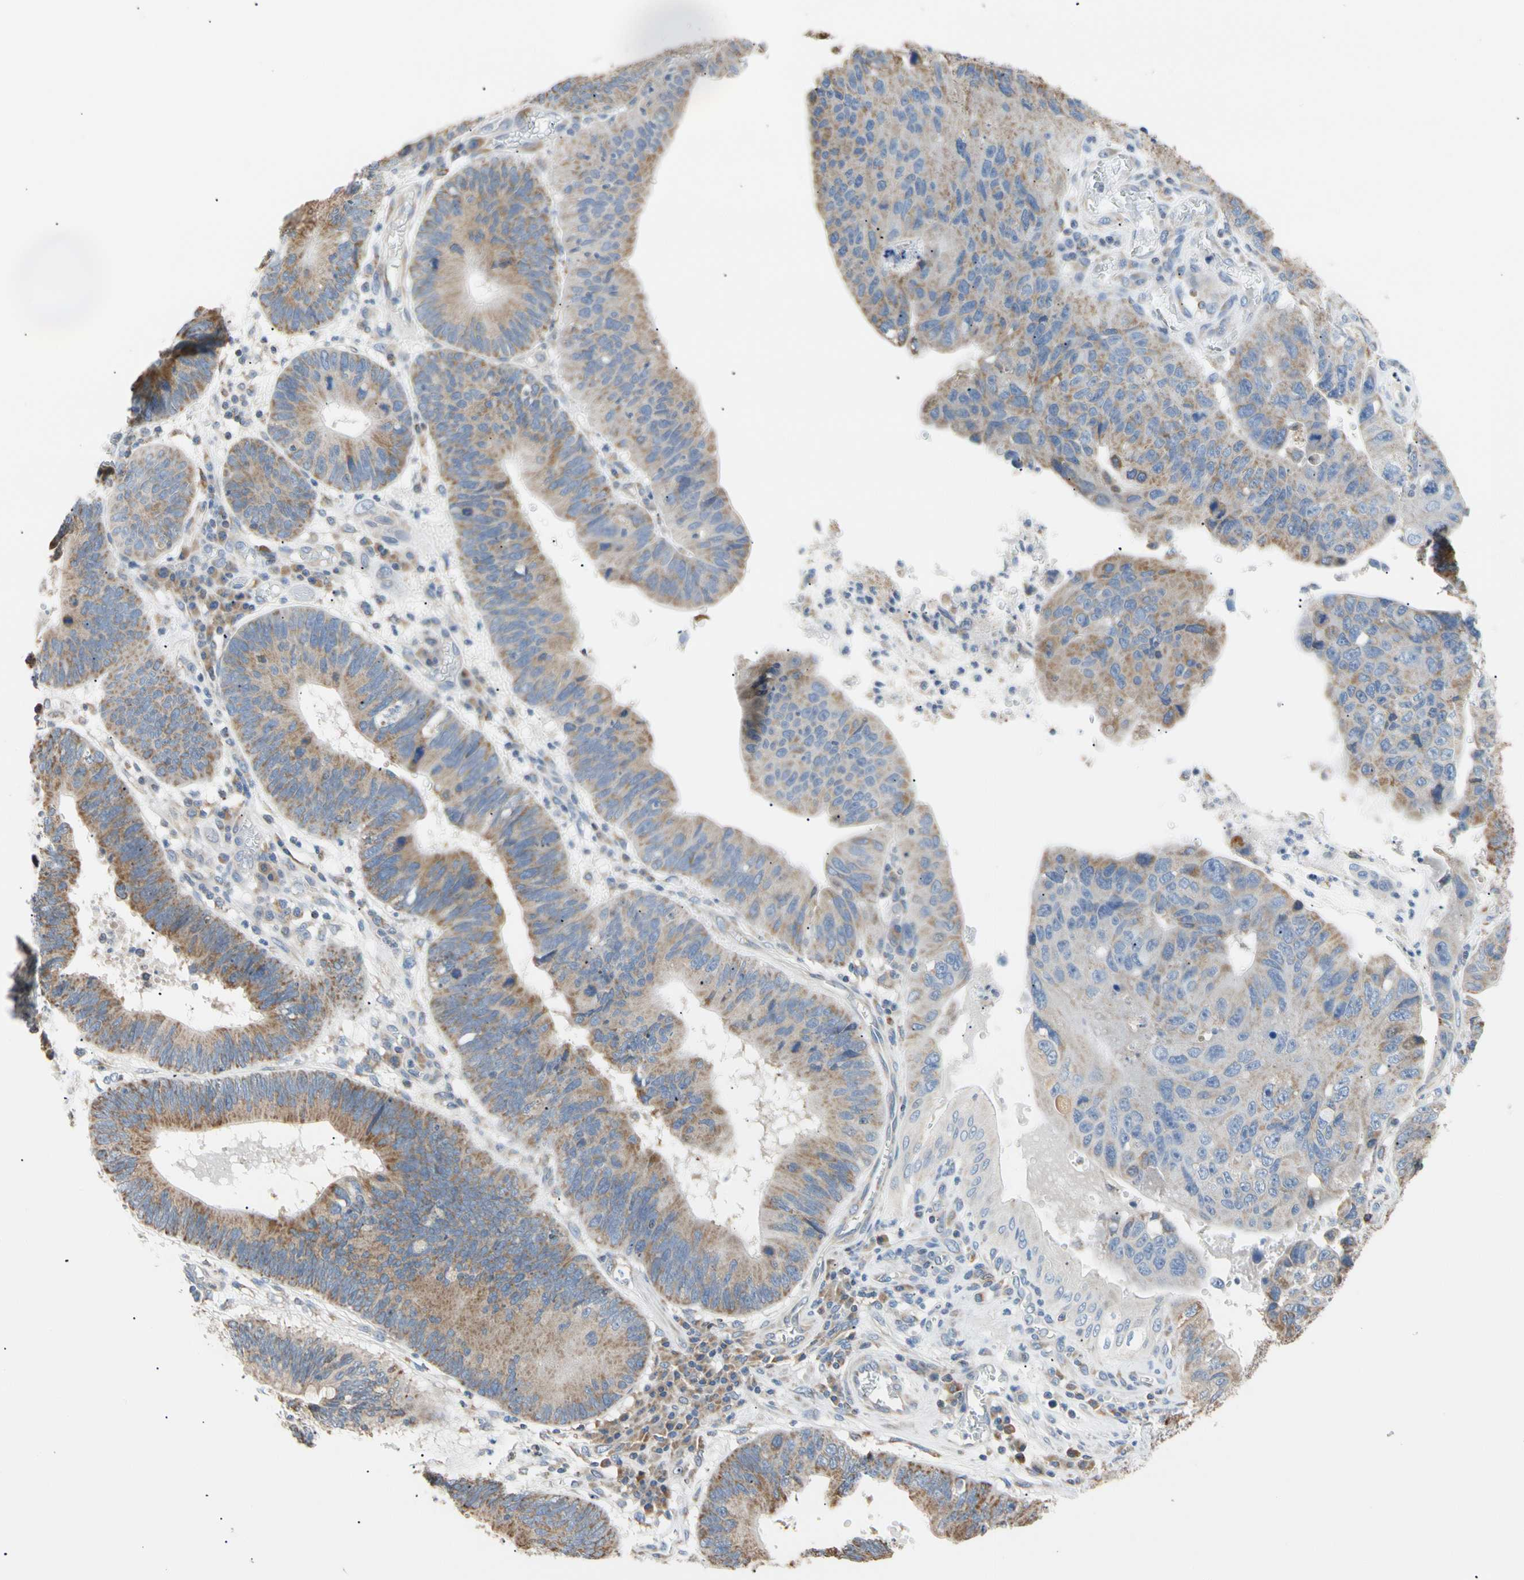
{"staining": {"intensity": "moderate", "quantity": ">75%", "location": "cytoplasmic/membranous"}, "tissue": "stomach cancer", "cell_type": "Tumor cells", "image_type": "cancer", "snomed": [{"axis": "morphology", "description": "Adenocarcinoma, NOS"}, {"axis": "topography", "description": "Stomach"}], "caption": "Tumor cells exhibit moderate cytoplasmic/membranous staining in approximately >75% of cells in stomach cancer (adenocarcinoma).", "gene": "PLGRKT", "patient": {"sex": "male", "age": 59}}